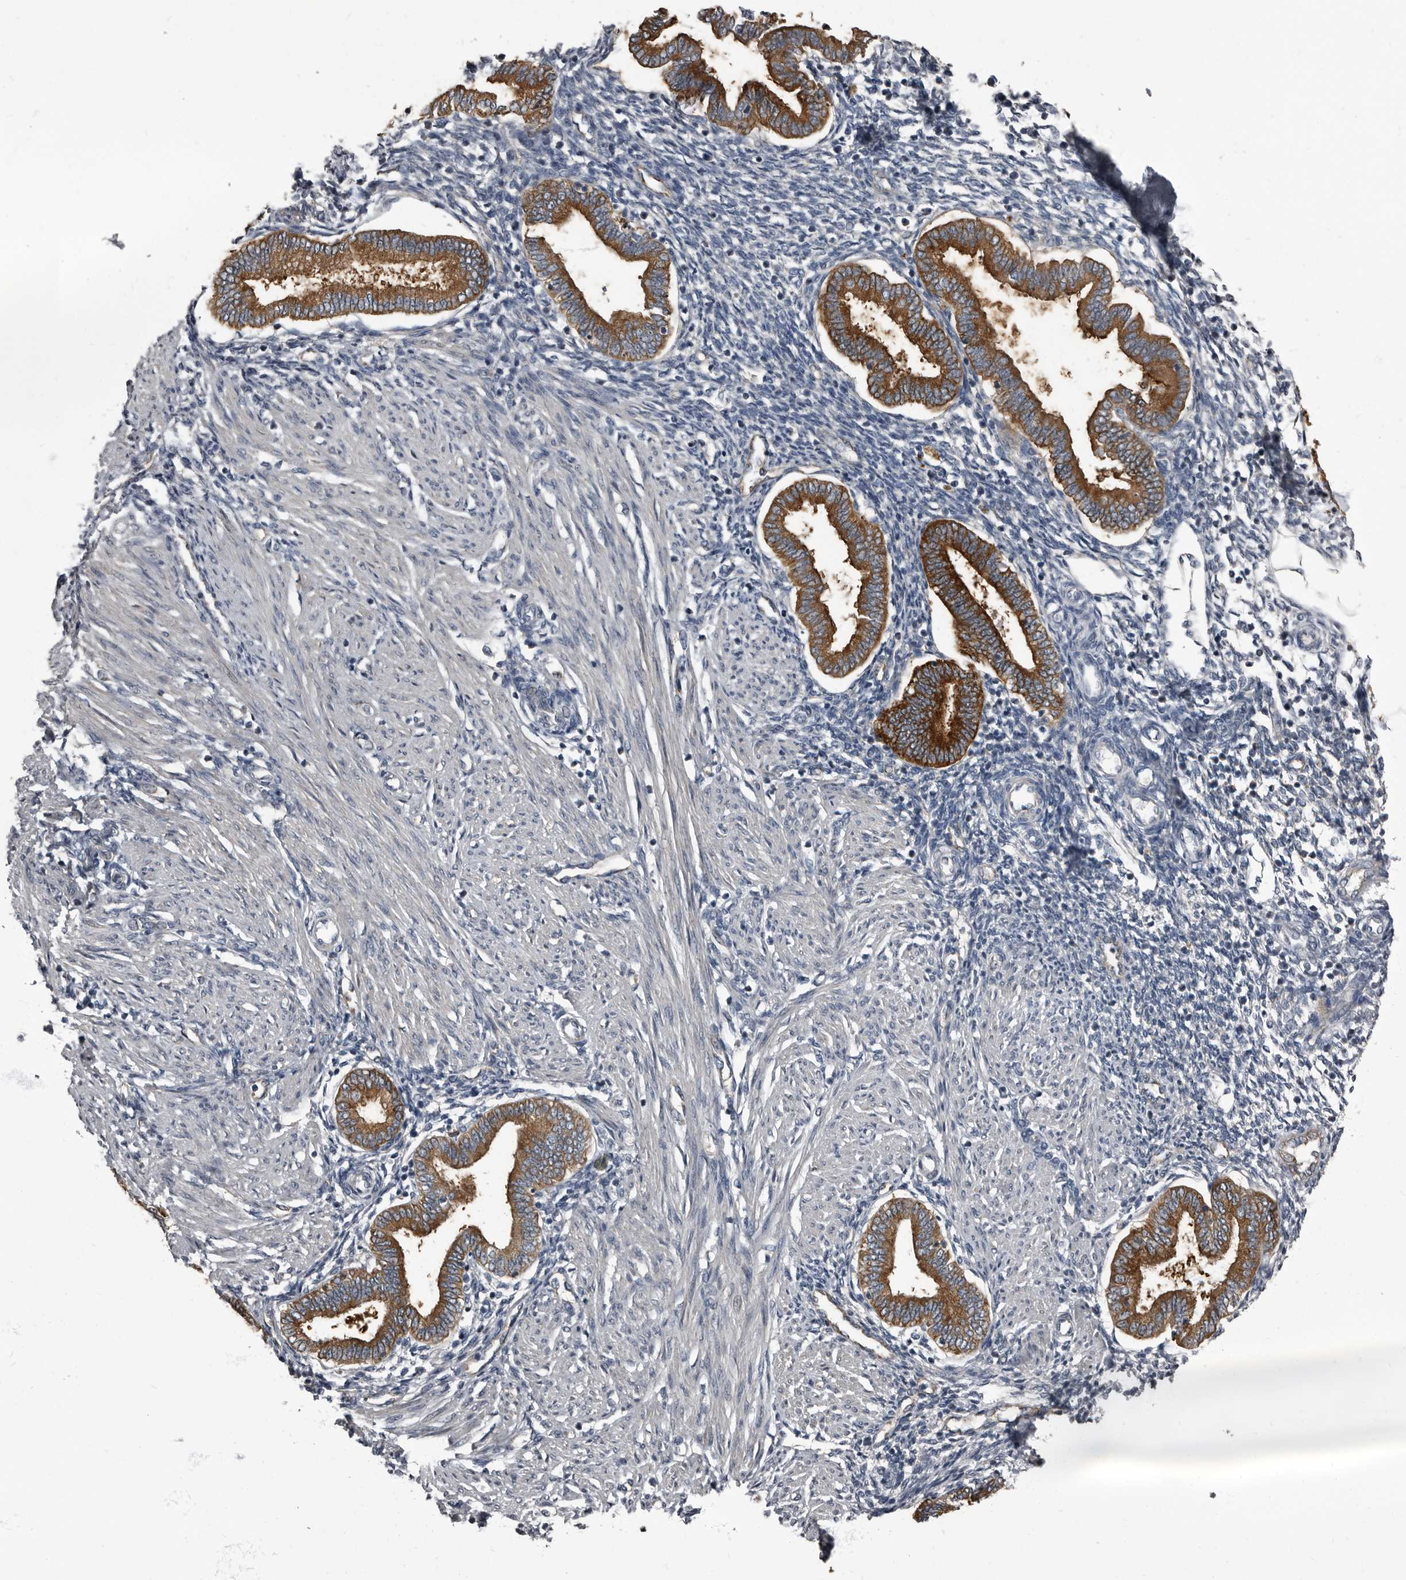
{"staining": {"intensity": "negative", "quantity": "none", "location": "none"}, "tissue": "endometrium", "cell_type": "Cells in endometrial stroma", "image_type": "normal", "snomed": [{"axis": "morphology", "description": "Normal tissue, NOS"}, {"axis": "topography", "description": "Endometrium"}], "caption": "This is a histopathology image of immunohistochemistry staining of normal endometrium, which shows no positivity in cells in endometrial stroma.", "gene": "TPD52L1", "patient": {"sex": "female", "age": 53}}